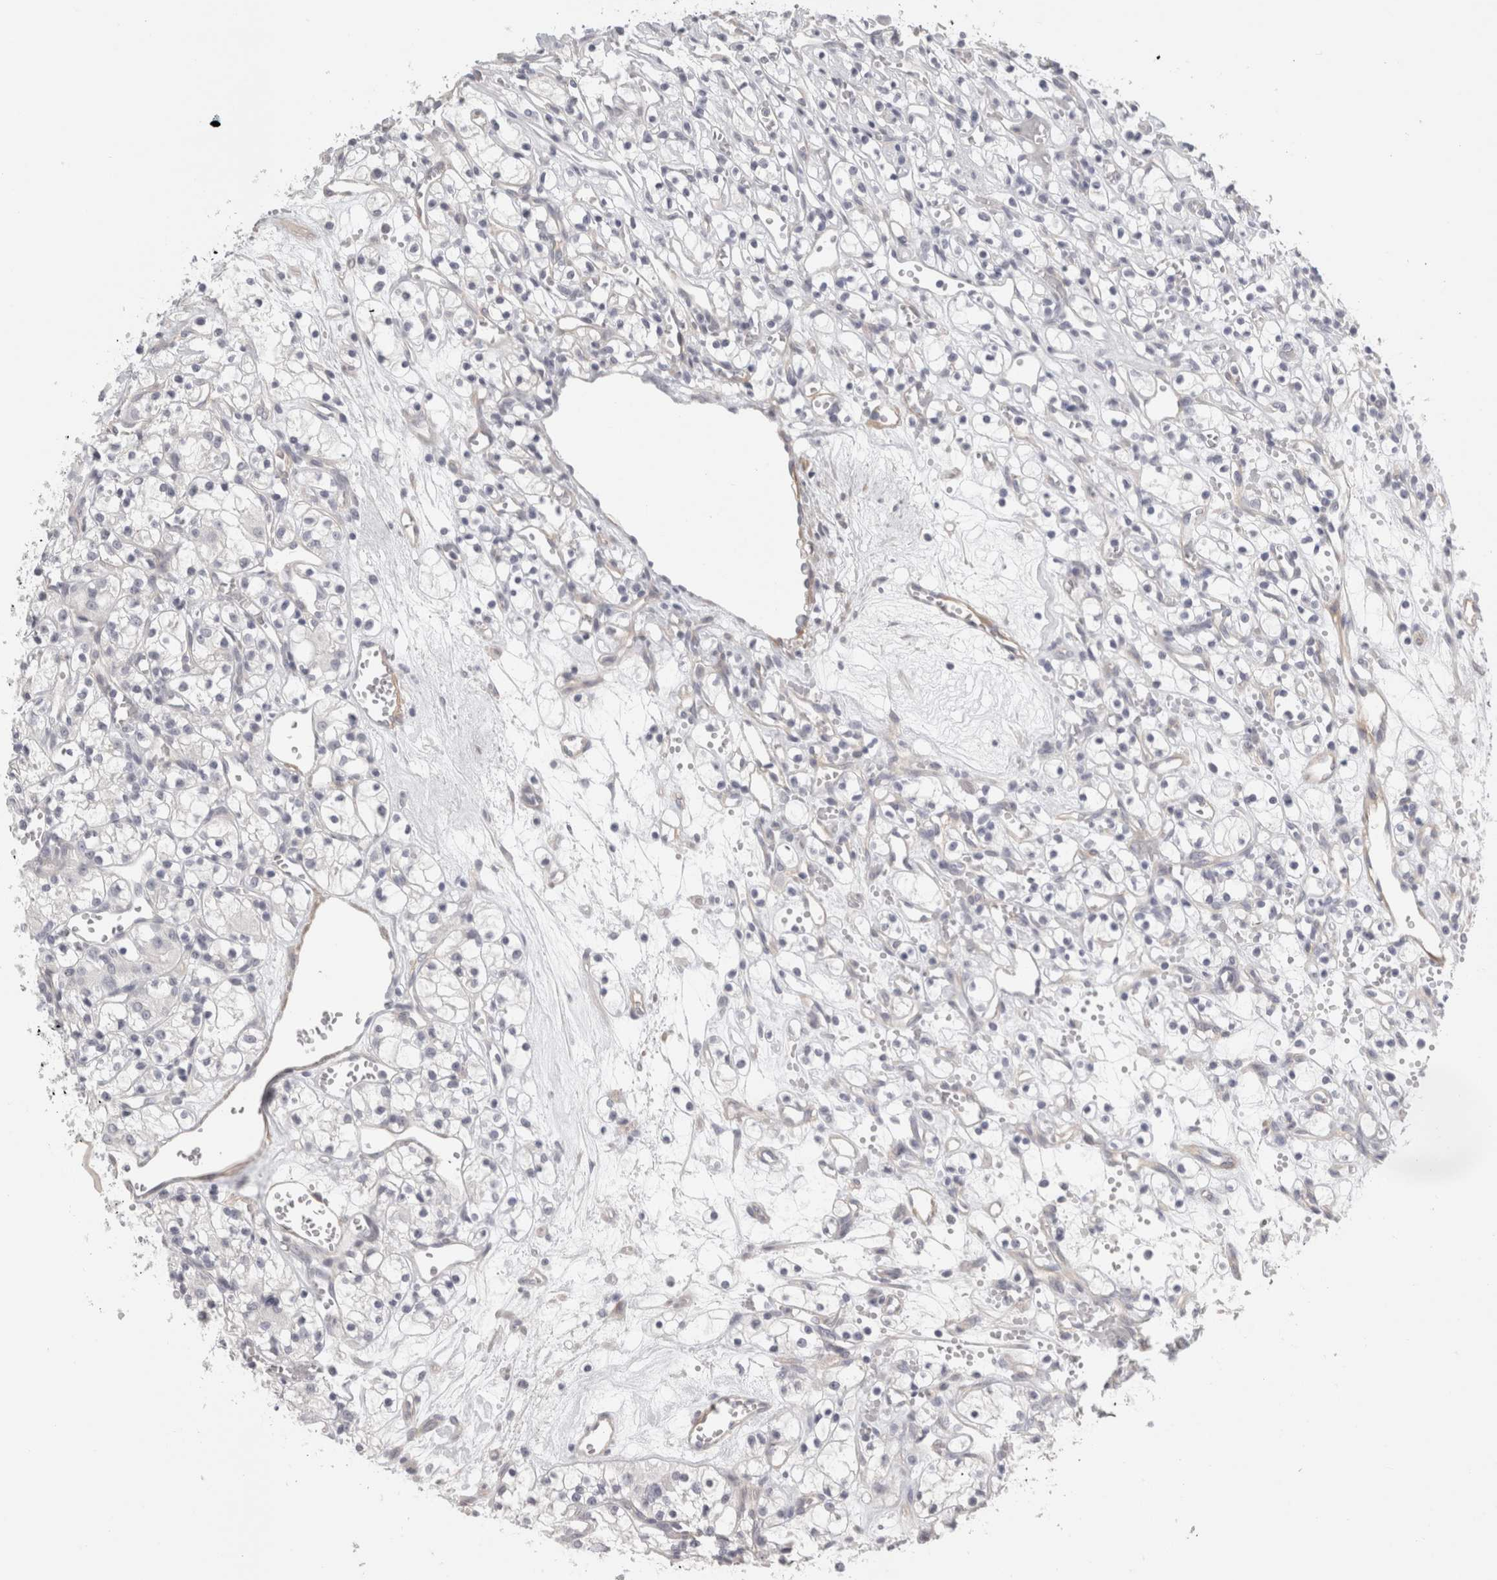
{"staining": {"intensity": "negative", "quantity": "none", "location": "none"}, "tissue": "renal cancer", "cell_type": "Tumor cells", "image_type": "cancer", "snomed": [{"axis": "morphology", "description": "Adenocarcinoma, NOS"}, {"axis": "topography", "description": "Kidney"}], "caption": "A micrograph of human renal adenocarcinoma is negative for staining in tumor cells. The staining was performed using DAB to visualize the protein expression in brown, while the nuclei were stained in blue with hematoxylin (Magnification: 20x).", "gene": "FBLIM1", "patient": {"sex": "female", "age": 59}}